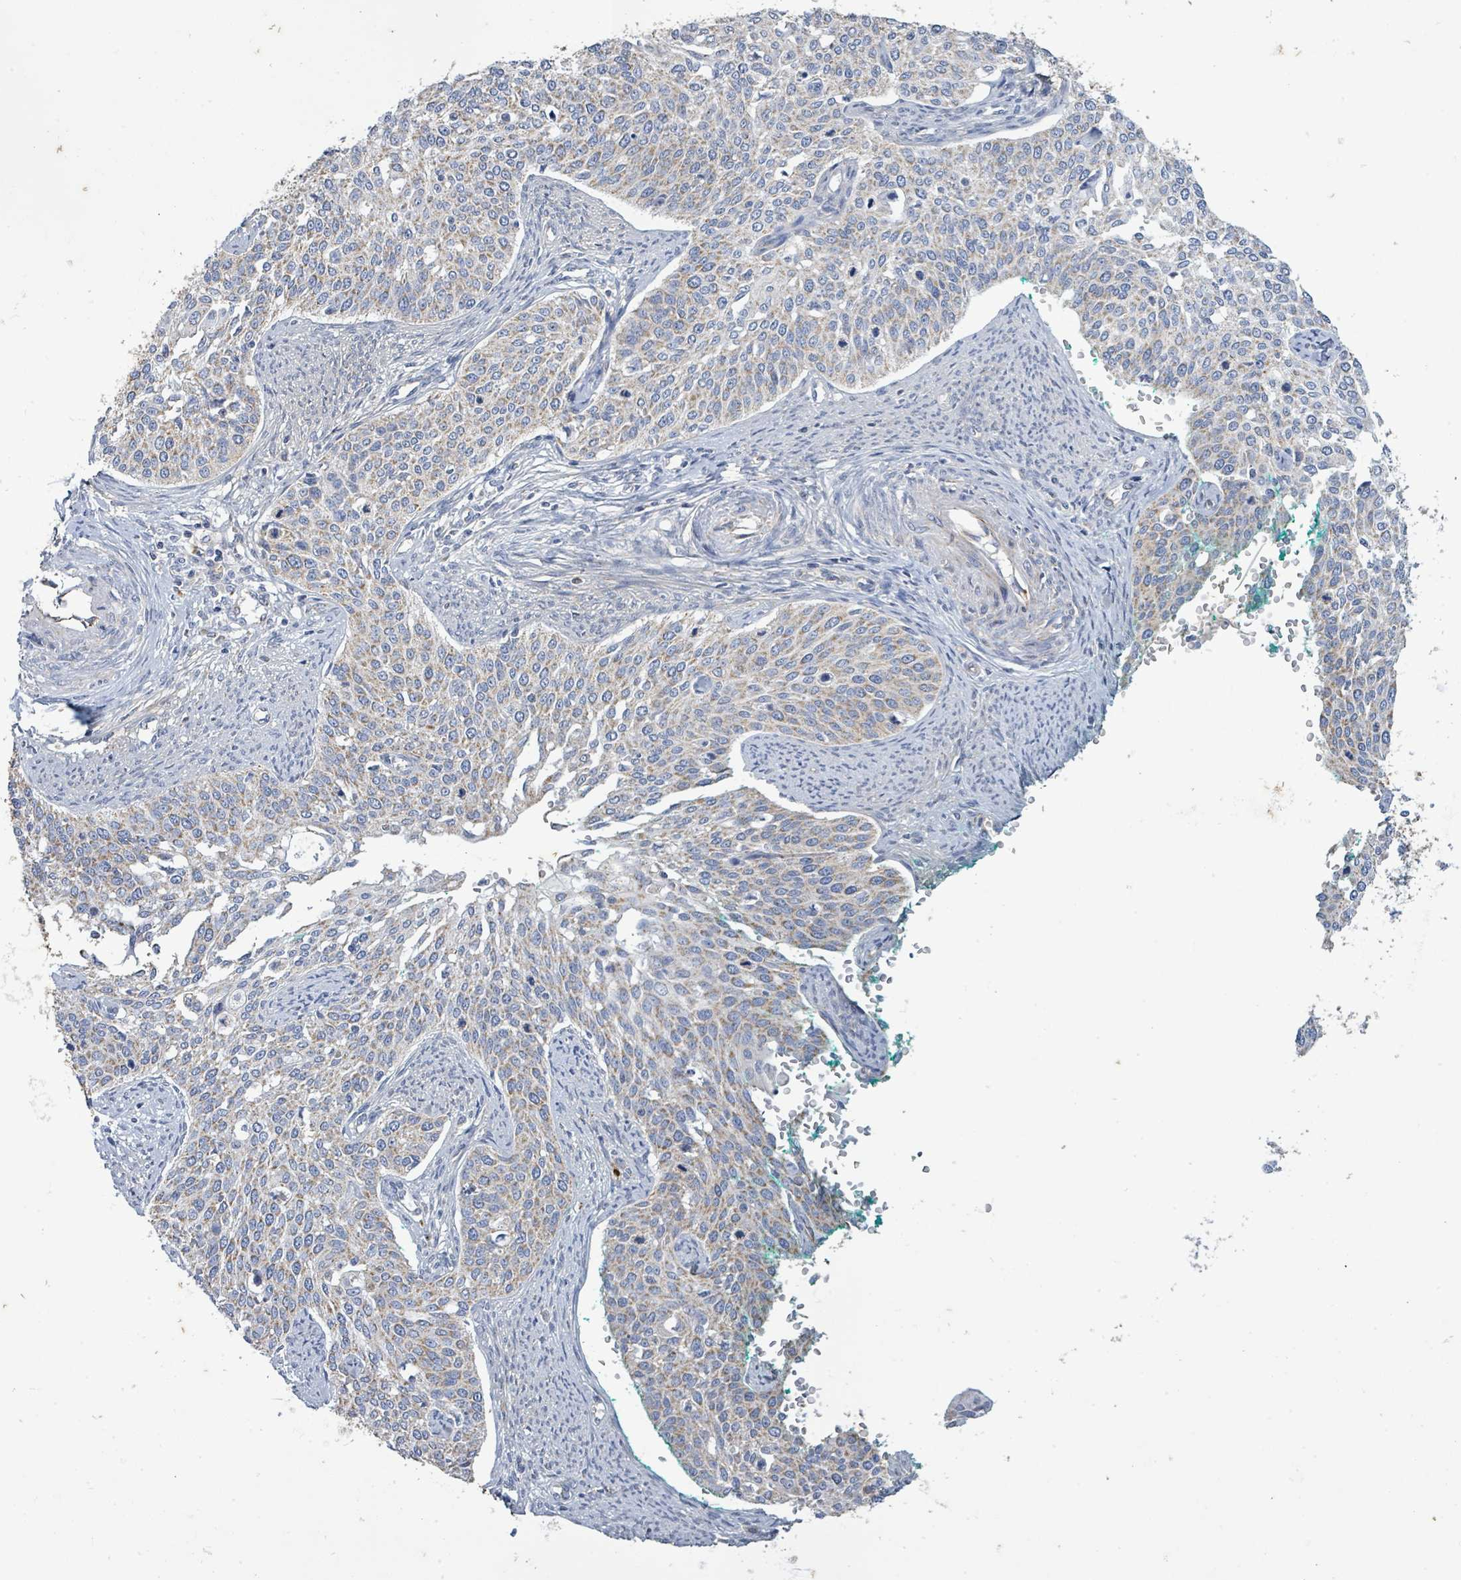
{"staining": {"intensity": "negative", "quantity": "none", "location": "none"}, "tissue": "cervical cancer", "cell_type": "Tumor cells", "image_type": "cancer", "snomed": [{"axis": "morphology", "description": "Squamous cell carcinoma, NOS"}, {"axis": "topography", "description": "Cervix"}], "caption": "This is an IHC photomicrograph of human squamous cell carcinoma (cervical). There is no expression in tumor cells.", "gene": "ALG12", "patient": {"sex": "female", "age": 44}}